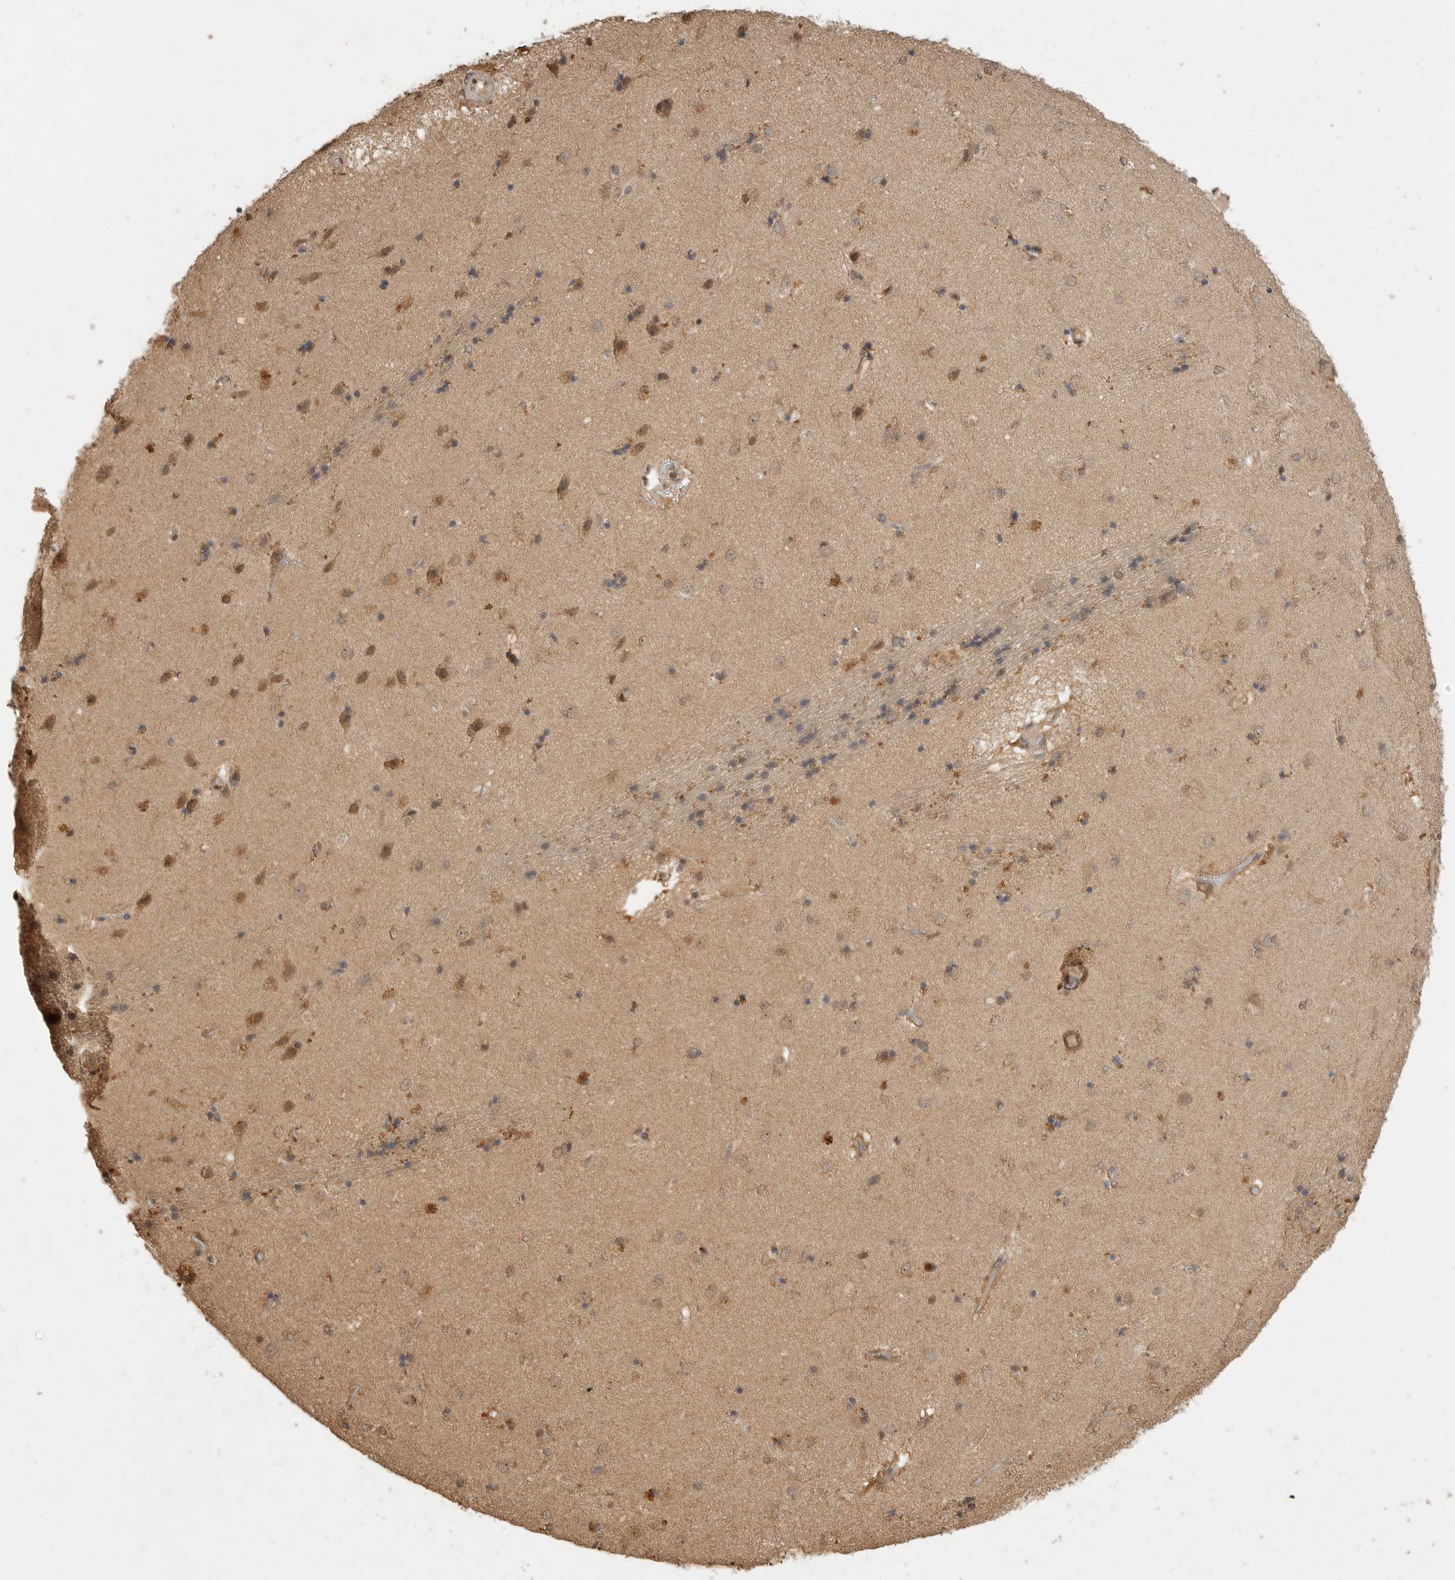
{"staining": {"intensity": "weak", "quantity": "<25%", "location": "cytoplasmic/membranous"}, "tissue": "caudate", "cell_type": "Glial cells", "image_type": "normal", "snomed": [{"axis": "morphology", "description": "Normal tissue, NOS"}, {"axis": "topography", "description": "Lateral ventricle wall"}], "caption": "Immunohistochemistry (IHC) micrograph of unremarkable caudate: human caudate stained with DAB shows no significant protein expression in glial cells.", "gene": "DFFA", "patient": {"sex": "male", "age": 70}}